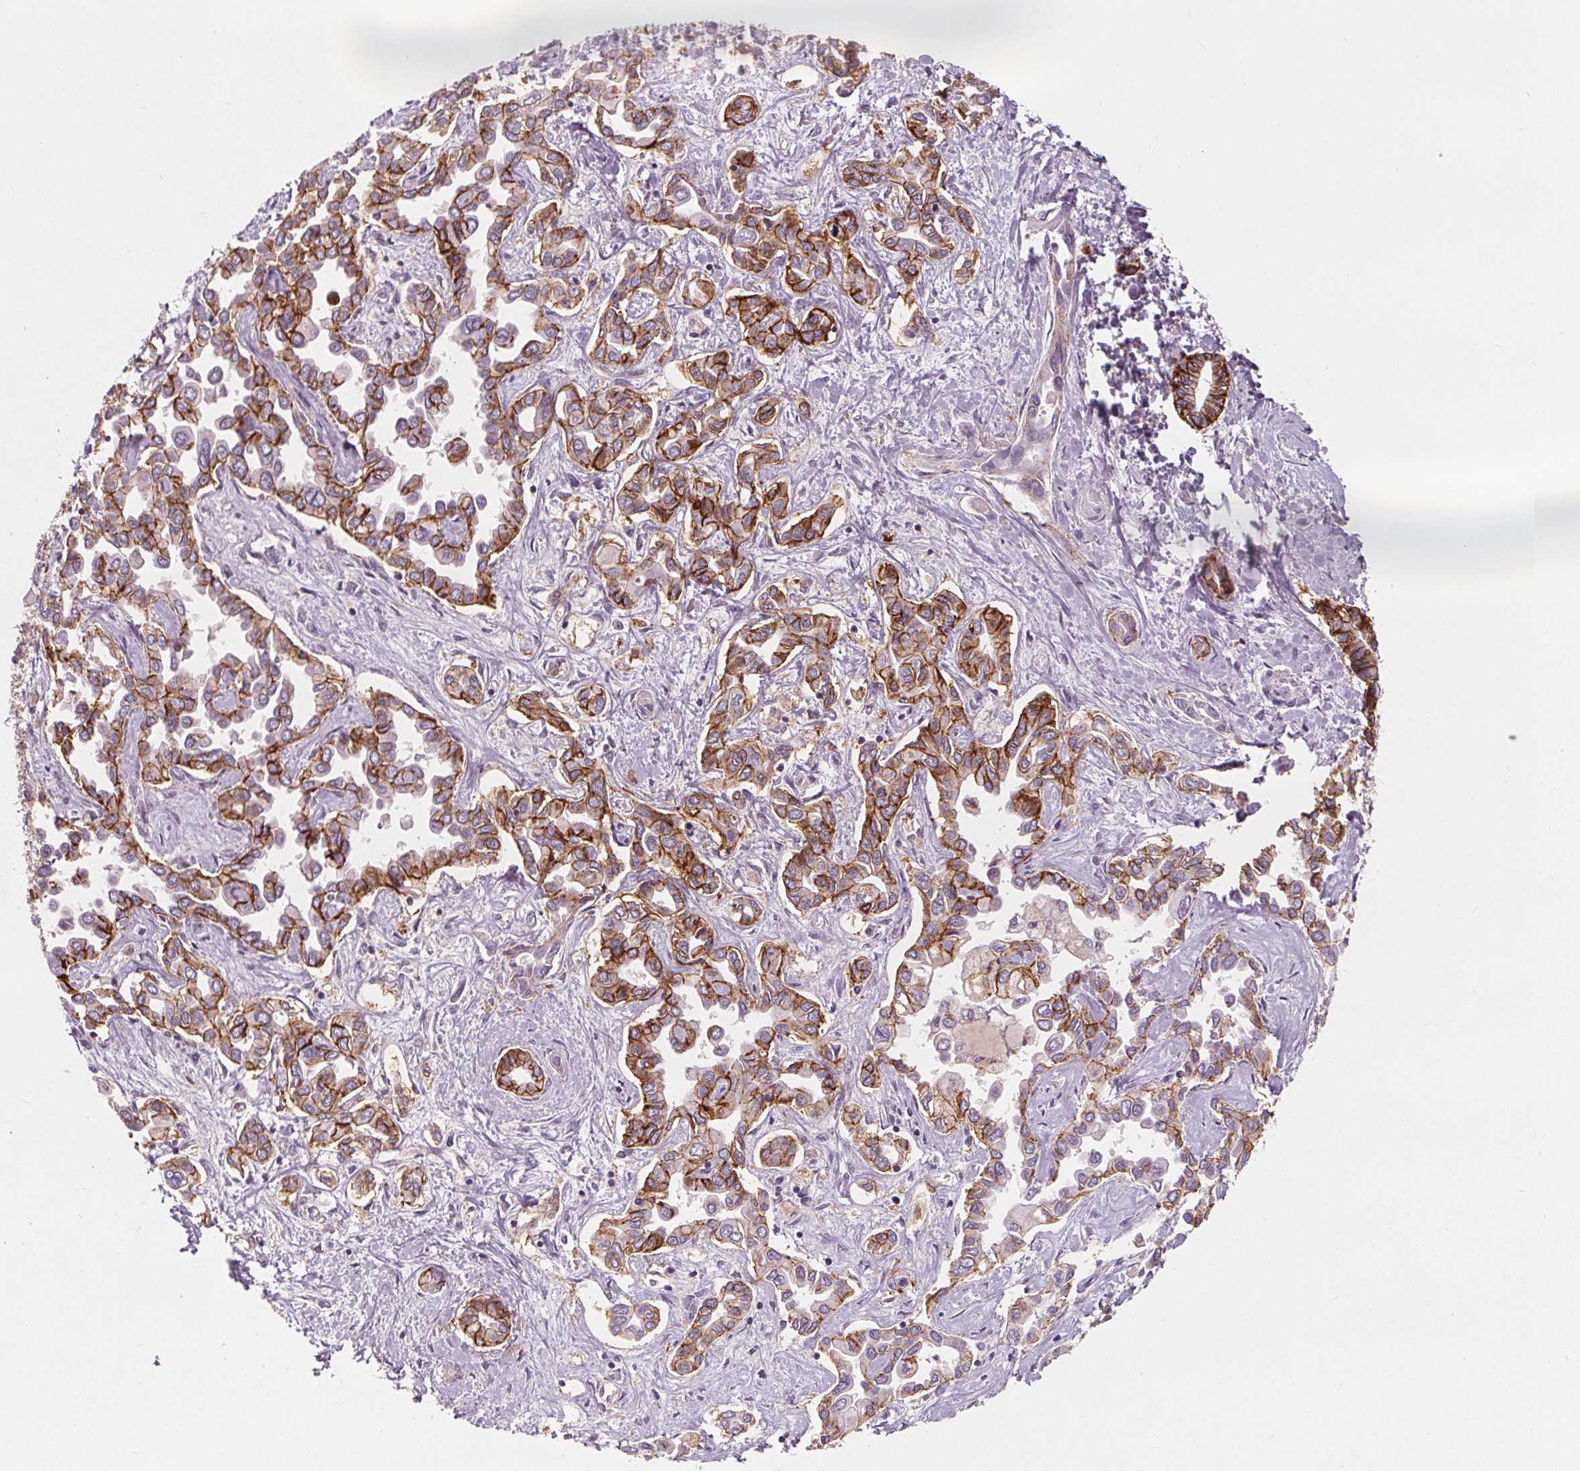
{"staining": {"intensity": "moderate", "quantity": ">75%", "location": "cytoplasmic/membranous"}, "tissue": "liver cancer", "cell_type": "Tumor cells", "image_type": "cancer", "snomed": [{"axis": "morphology", "description": "Cholangiocarcinoma"}, {"axis": "topography", "description": "Liver"}], "caption": "DAB immunohistochemical staining of cholangiocarcinoma (liver) displays moderate cytoplasmic/membranous protein staining in approximately >75% of tumor cells. (DAB (3,3'-diaminobenzidine) IHC, brown staining for protein, blue staining for nuclei).", "gene": "ATP1A1", "patient": {"sex": "female", "age": 64}}